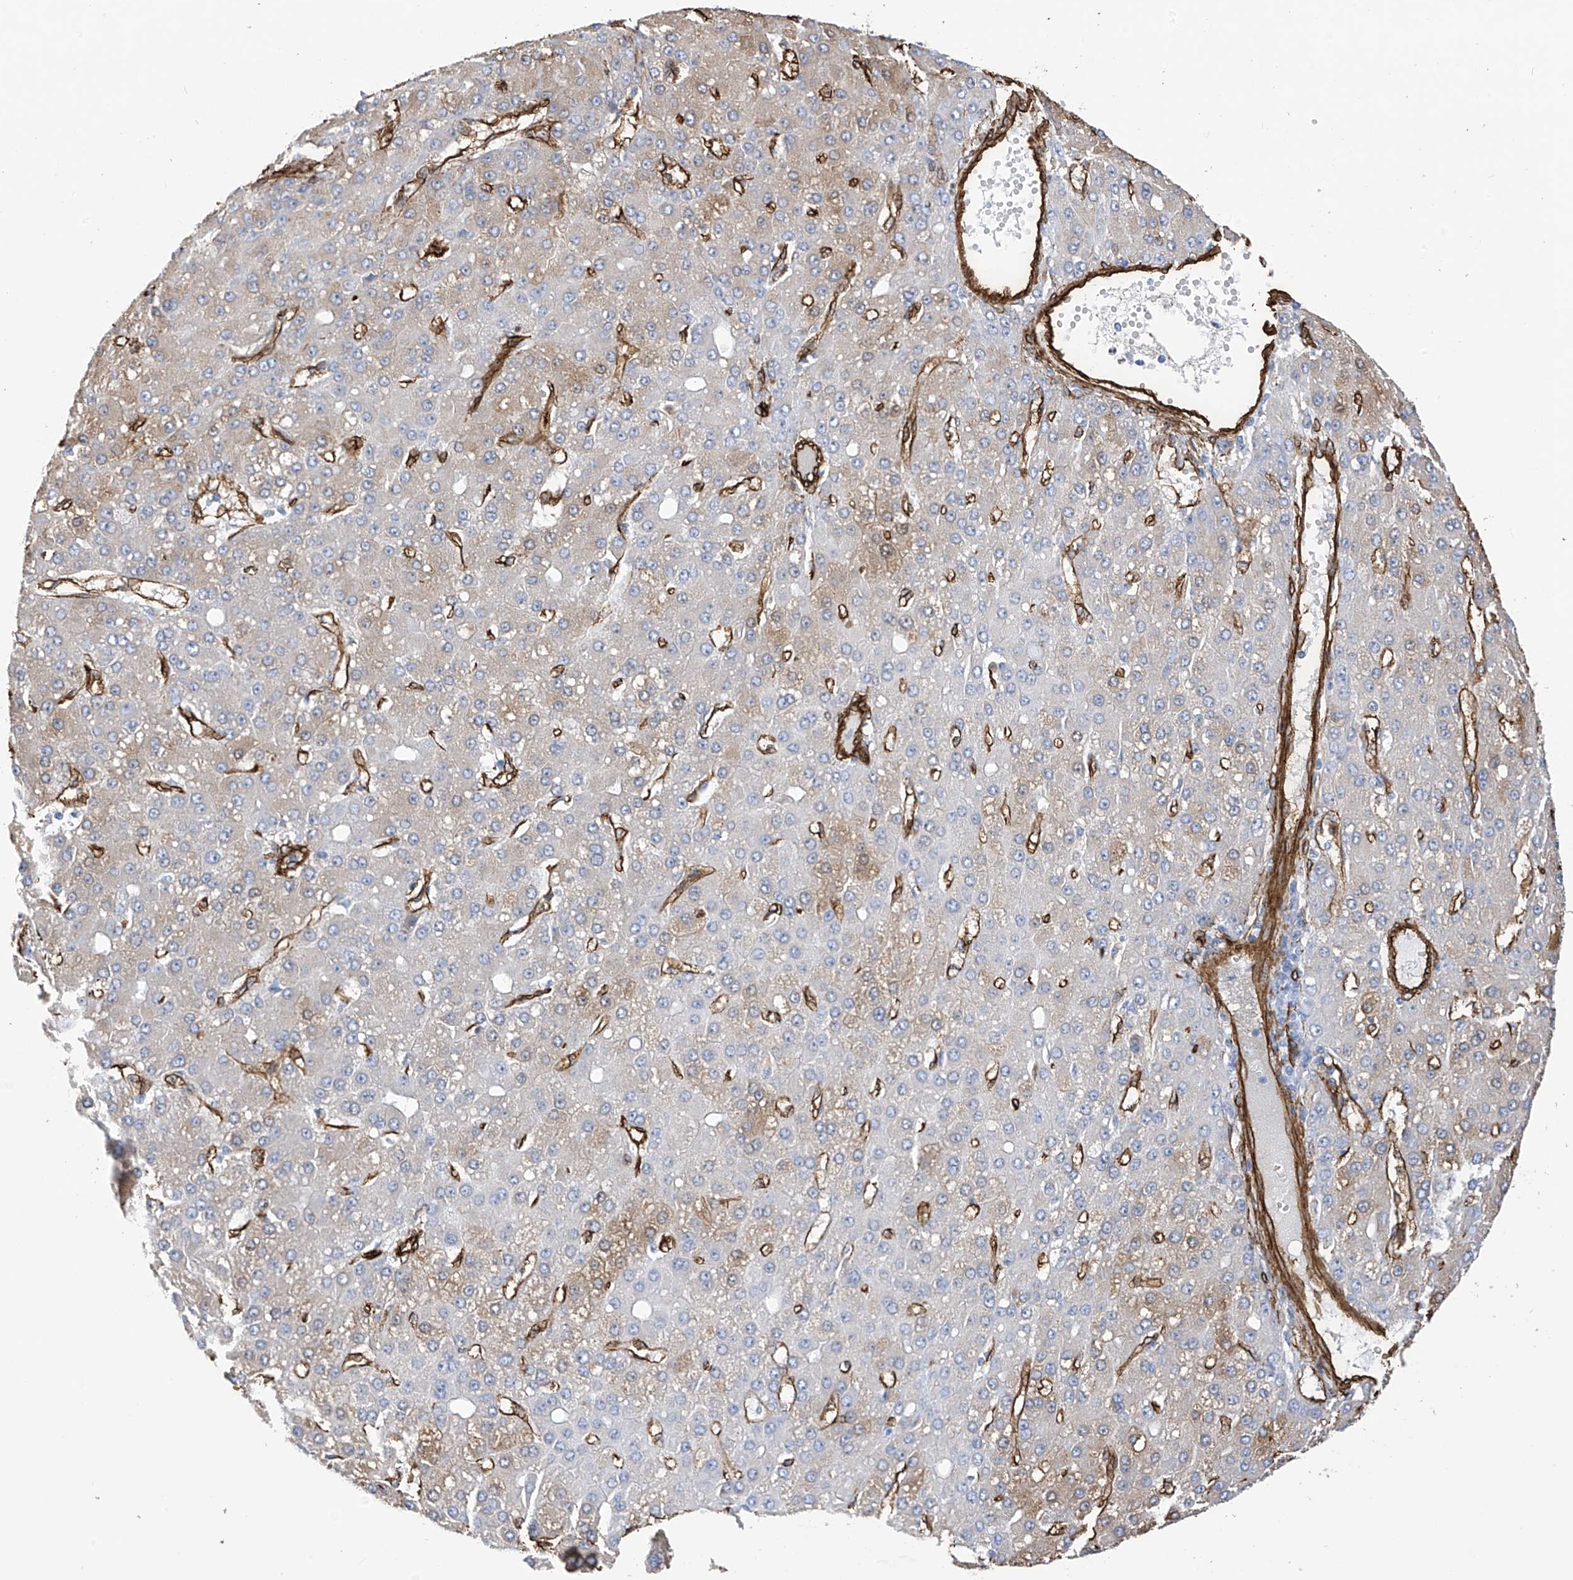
{"staining": {"intensity": "weak", "quantity": "<25%", "location": "cytoplasmic/membranous"}, "tissue": "liver cancer", "cell_type": "Tumor cells", "image_type": "cancer", "snomed": [{"axis": "morphology", "description": "Carcinoma, Hepatocellular, NOS"}, {"axis": "topography", "description": "Liver"}], "caption": "Immunohistochemistry (IHC) histopathology image of neoplastic tissue: liver cancer (hepatocellular carcinoma) stained with DAB (3,3'-diaminobenzidine) displays no significant protein staining in tumor cells.", "gene": "UBTD1", "patient": {"sex": "male", "age": 67}}